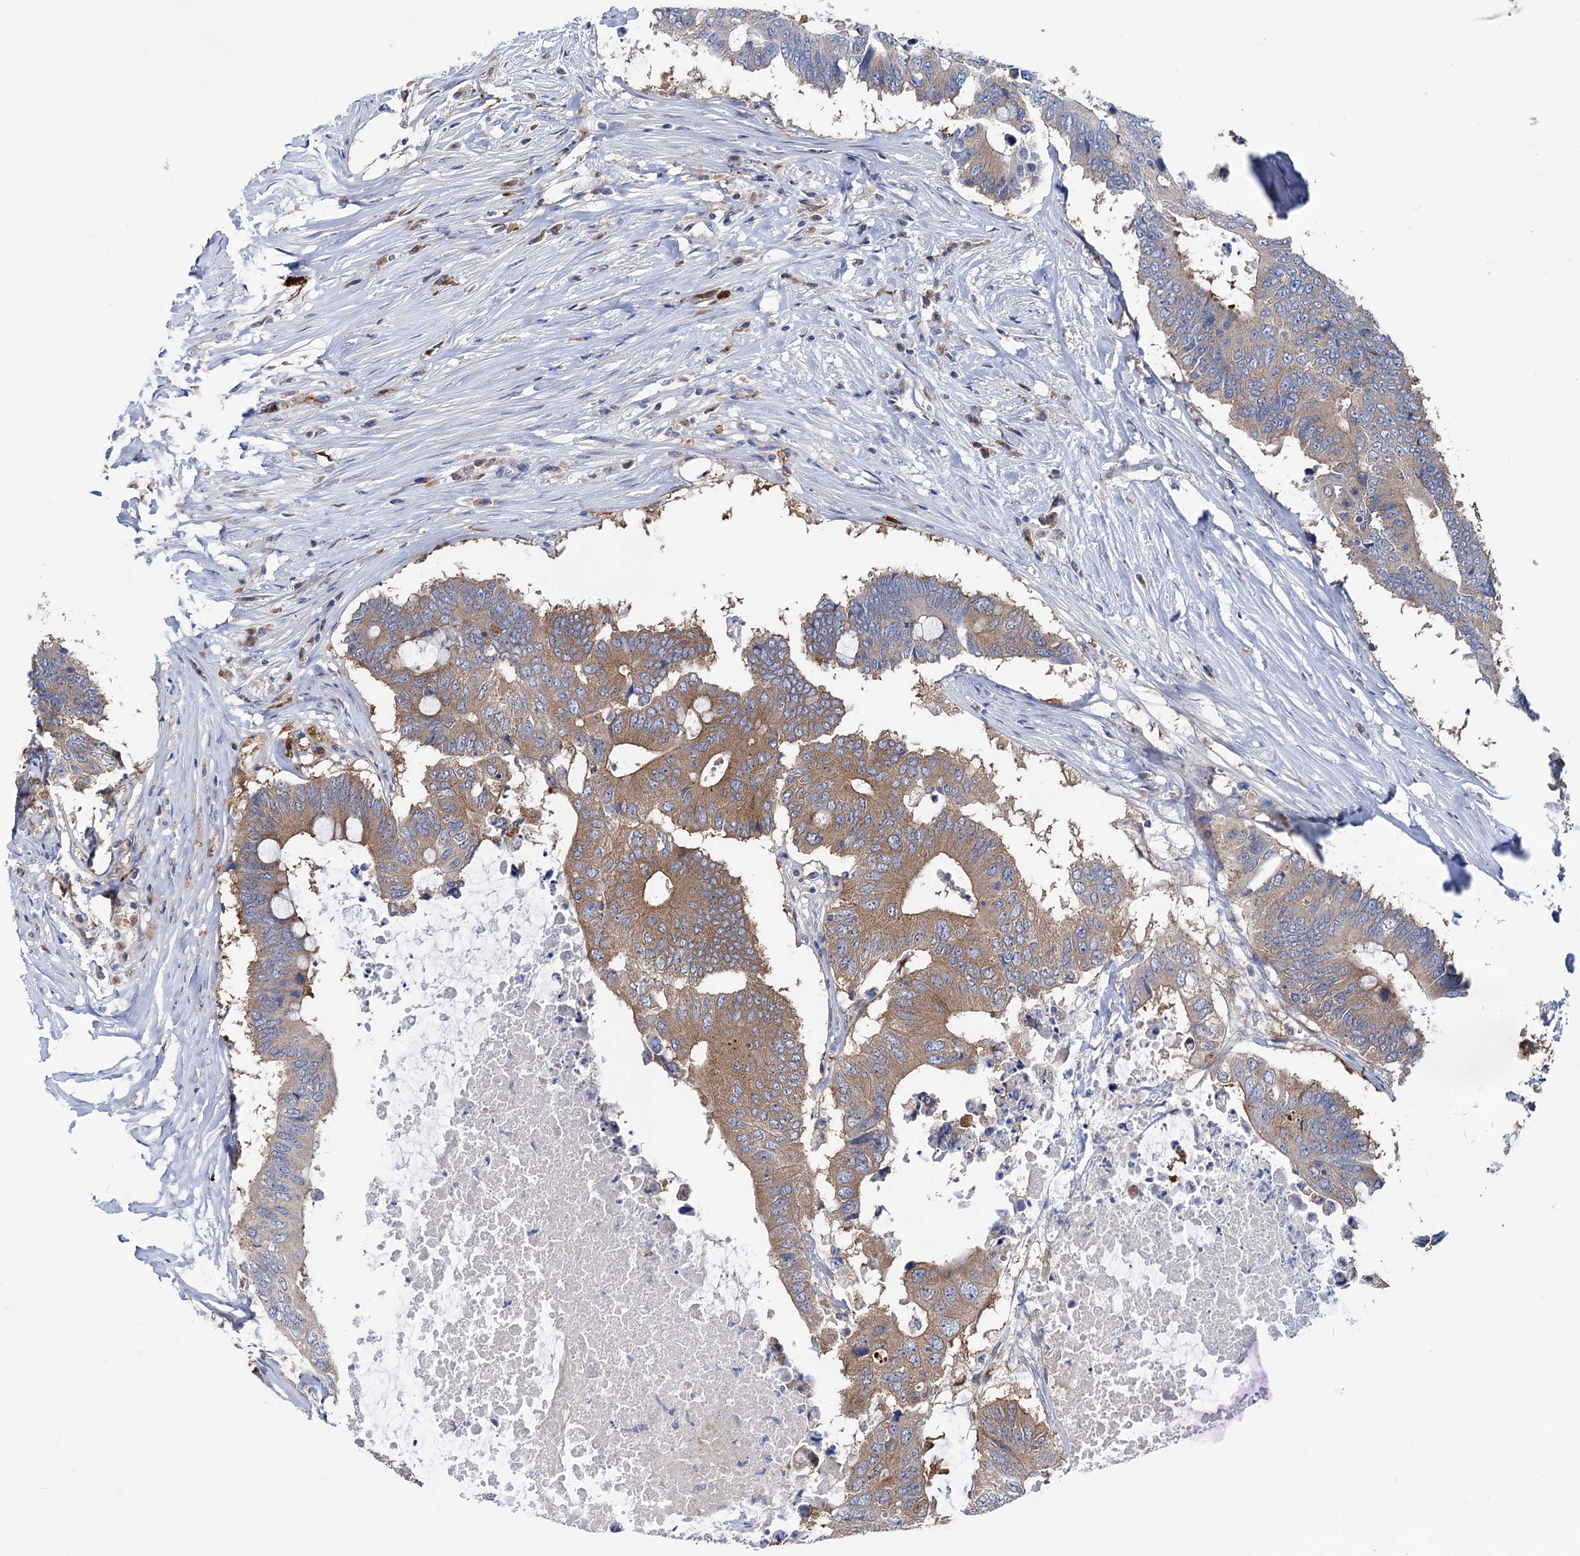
{"staining": {"intensity": "moderate", "quantity": ">75%", "location": "cytoplasmic/membranous"}, "tissue": "colorectal cancer", "cell_type": "Tumor cells", "image_type": "cancer", "snomed": [{"axis": "morphology", "description": "Adenocarcinoma, NOS"}, {"axis": "topography", "description": "Colon"}], "caption": "Colorectal cancer (adenocarcinoma) tissue exhibits moderate cytoplasmic/membranous expression in approximately >75% of tumor cells, visualized by immunohistochemistry.", "gene": "ZNRD2", "patient": {"sex": "male", "age": 71}}